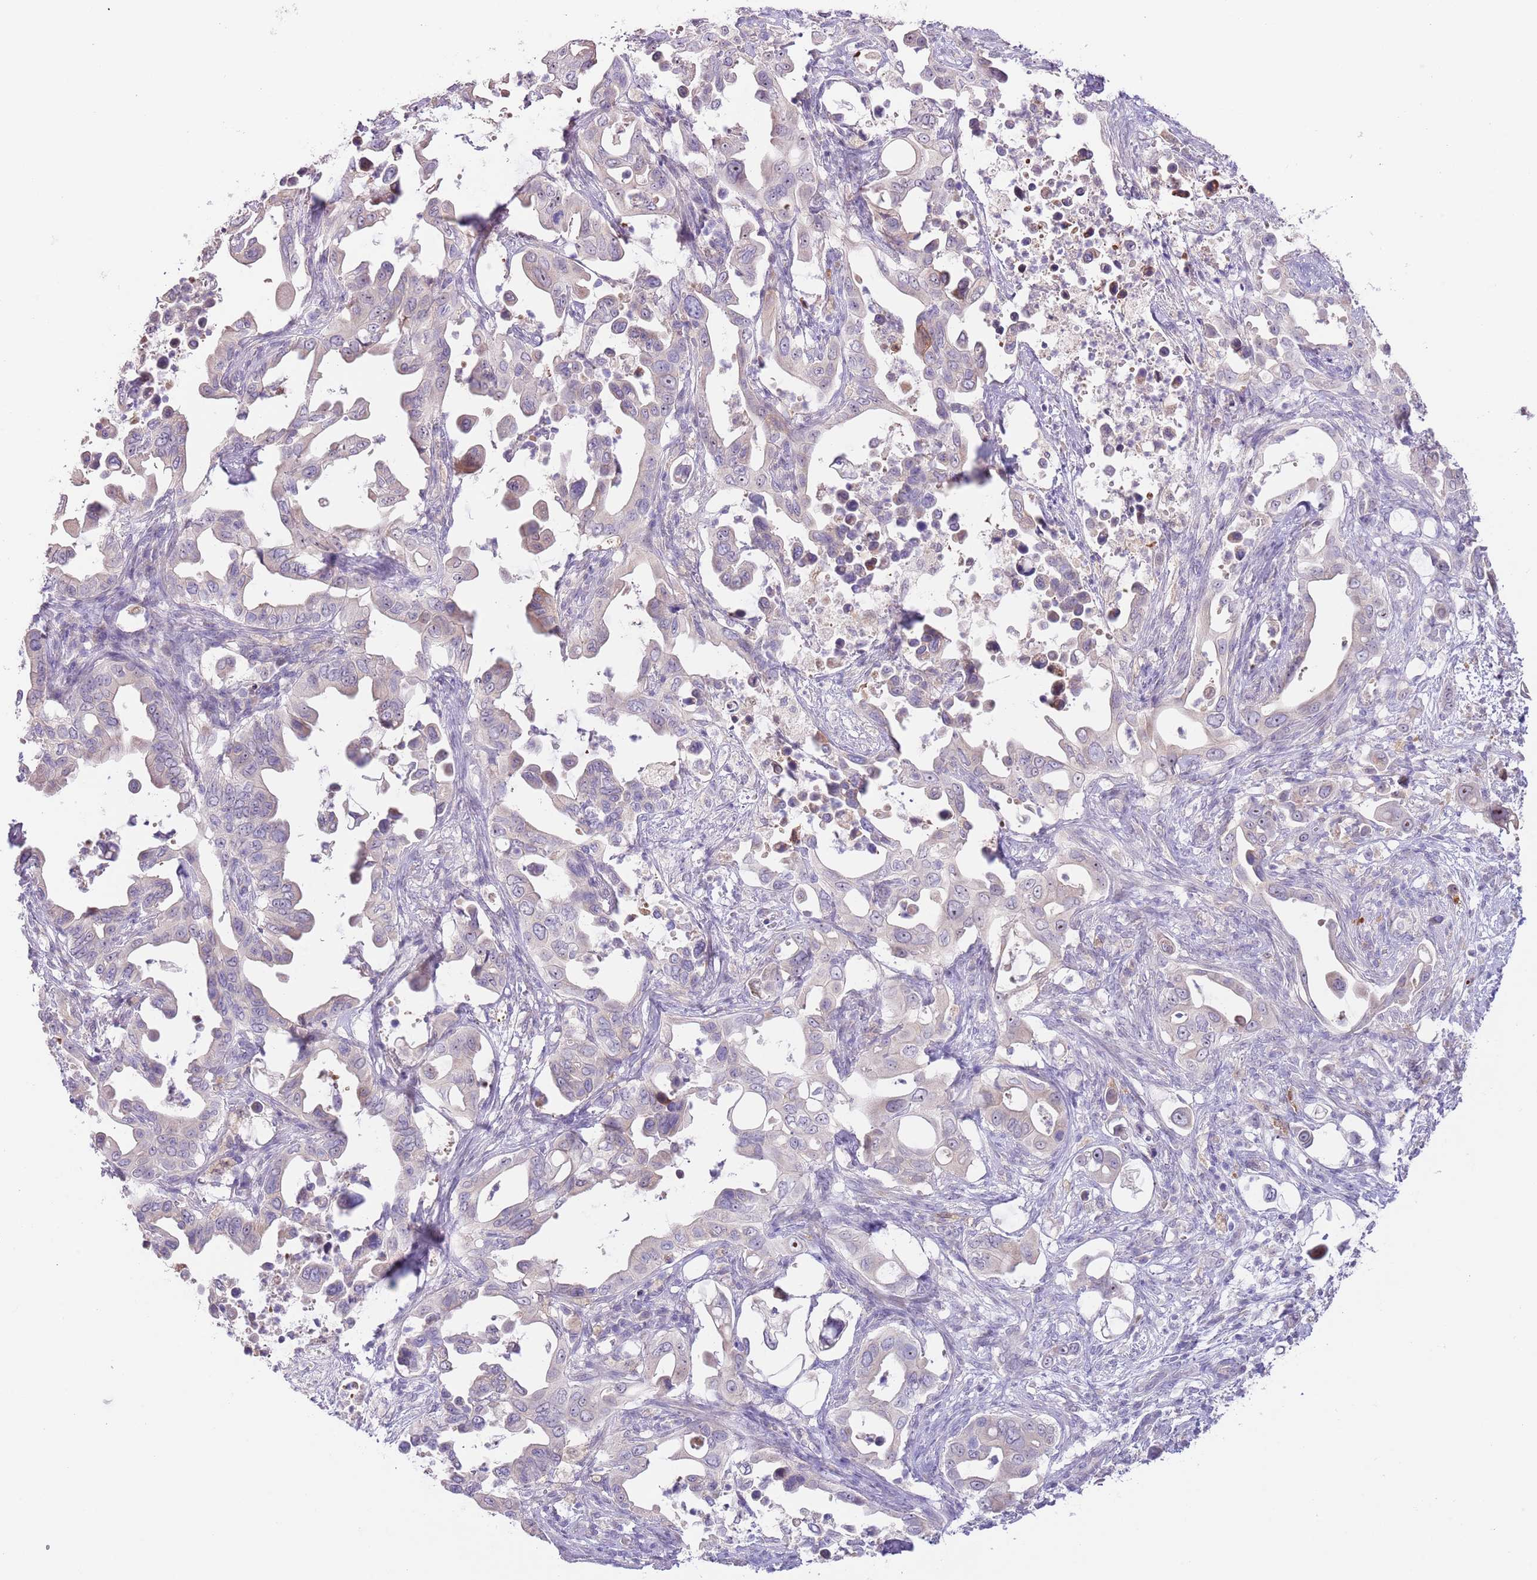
{"staining": {"intensity": "weak", "quantity": "<25%", "location": "cytoplasmic/membranous,nuclear"}, "tissue": "pancreatic cancer", "cell_type": "Tumor cells", "image_type": "cancer", "snomed": [{"axis": "morphology", "description": "Adenocarcinoma, NOS"}, {"axis": "topography", "description": "Pancreas"}], "caption": "The image demonstrates no significant expression in tumor cells of pancreatic cancer.", "gene": "AP1S2", "patient": {"sex": "male", "age": 61}}